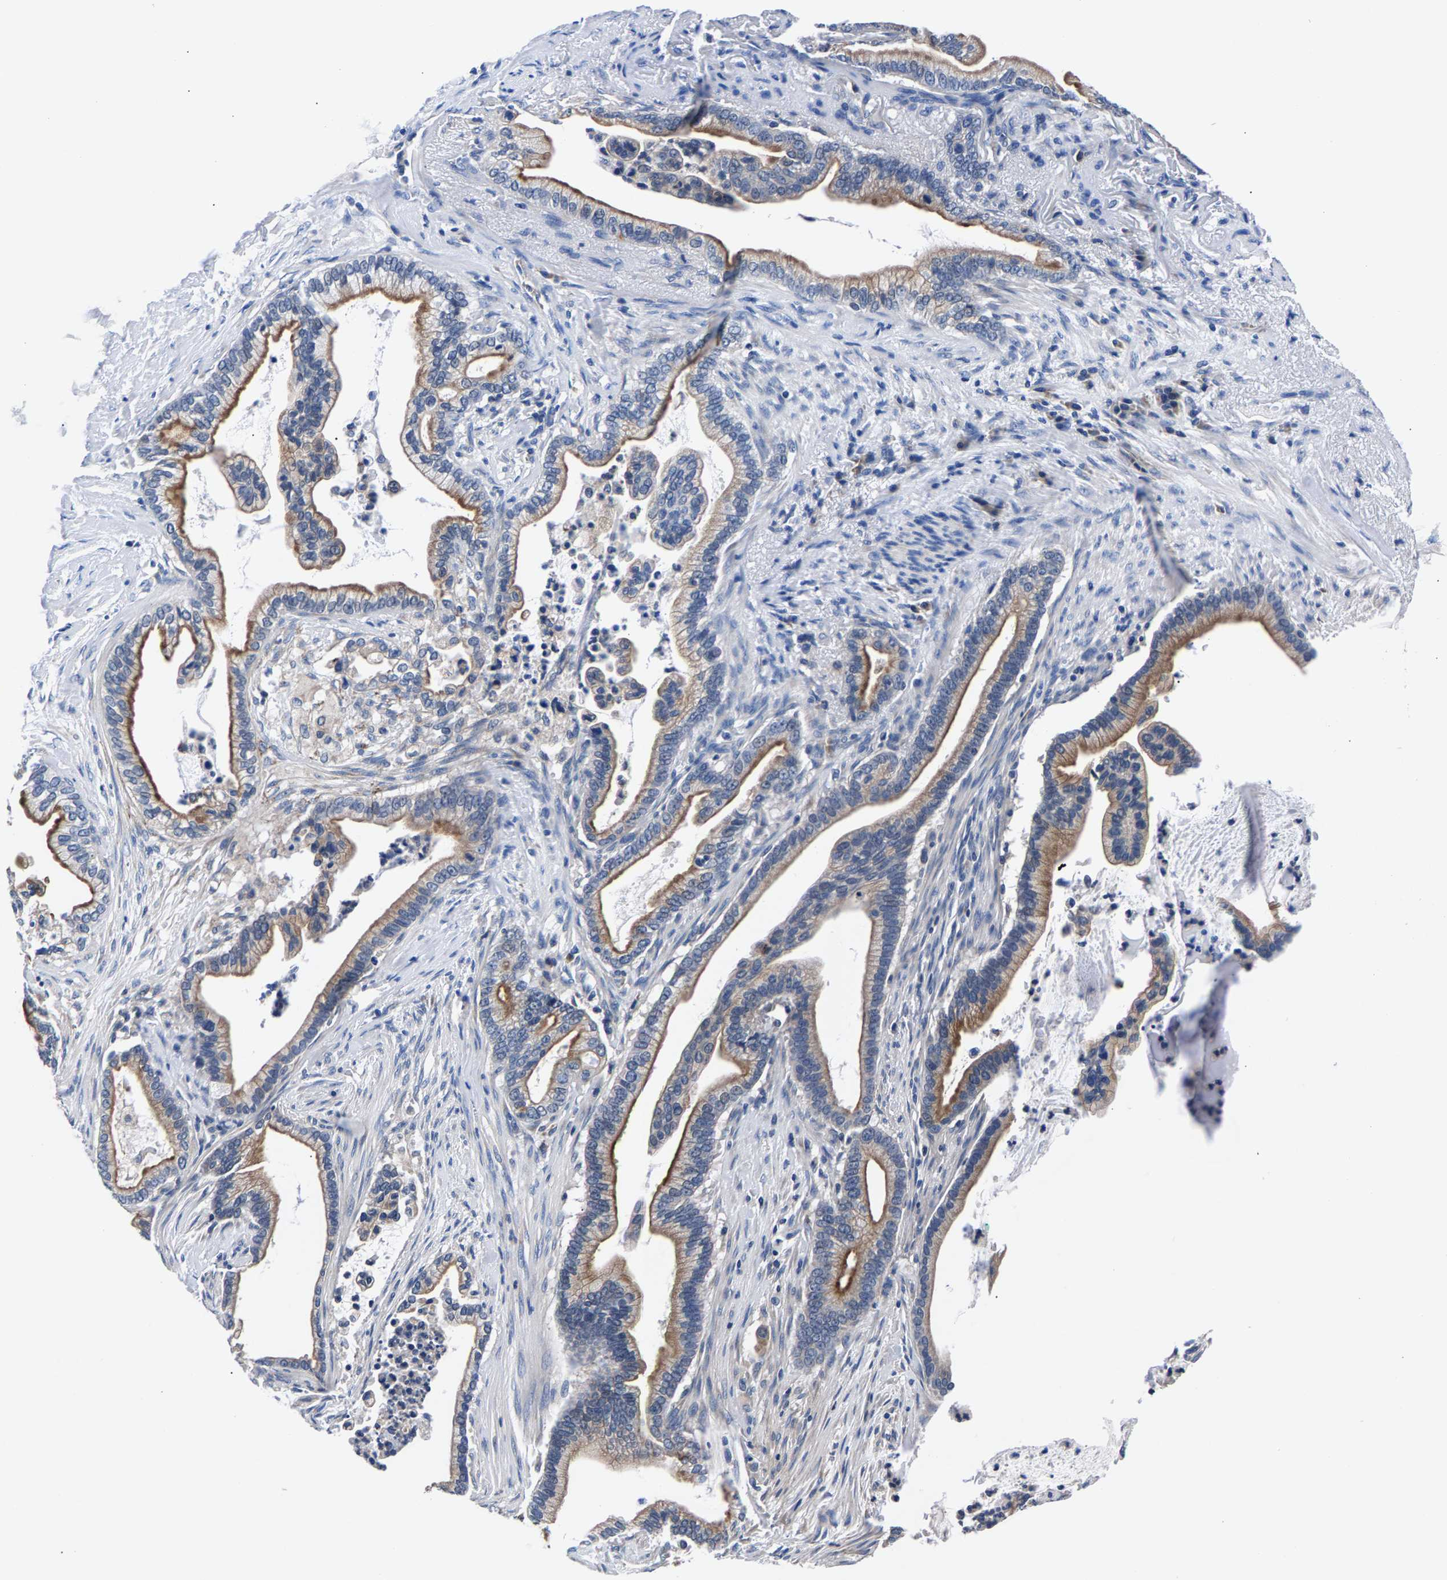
{"staining": {"intensity": "moderate", "quantity": ">75%", "location": "cytoplasmic/membranous"}, "tissue": "pancreatic cancer", "cell_type": "Tumor cells", "image_type": "cancer", "snomed": [{"axis": "morphology", "description": "Adenocarcinoma, NOS"}, {"axis": "topography", "description": "Pancreas"}], "caption": "Moderate cytoplasmic/membranous expression is seen in about >75% of tumor cells in pancreatic cancer.", "gene": "PHF24", "patient": {"sex": "male", "age": 69}}